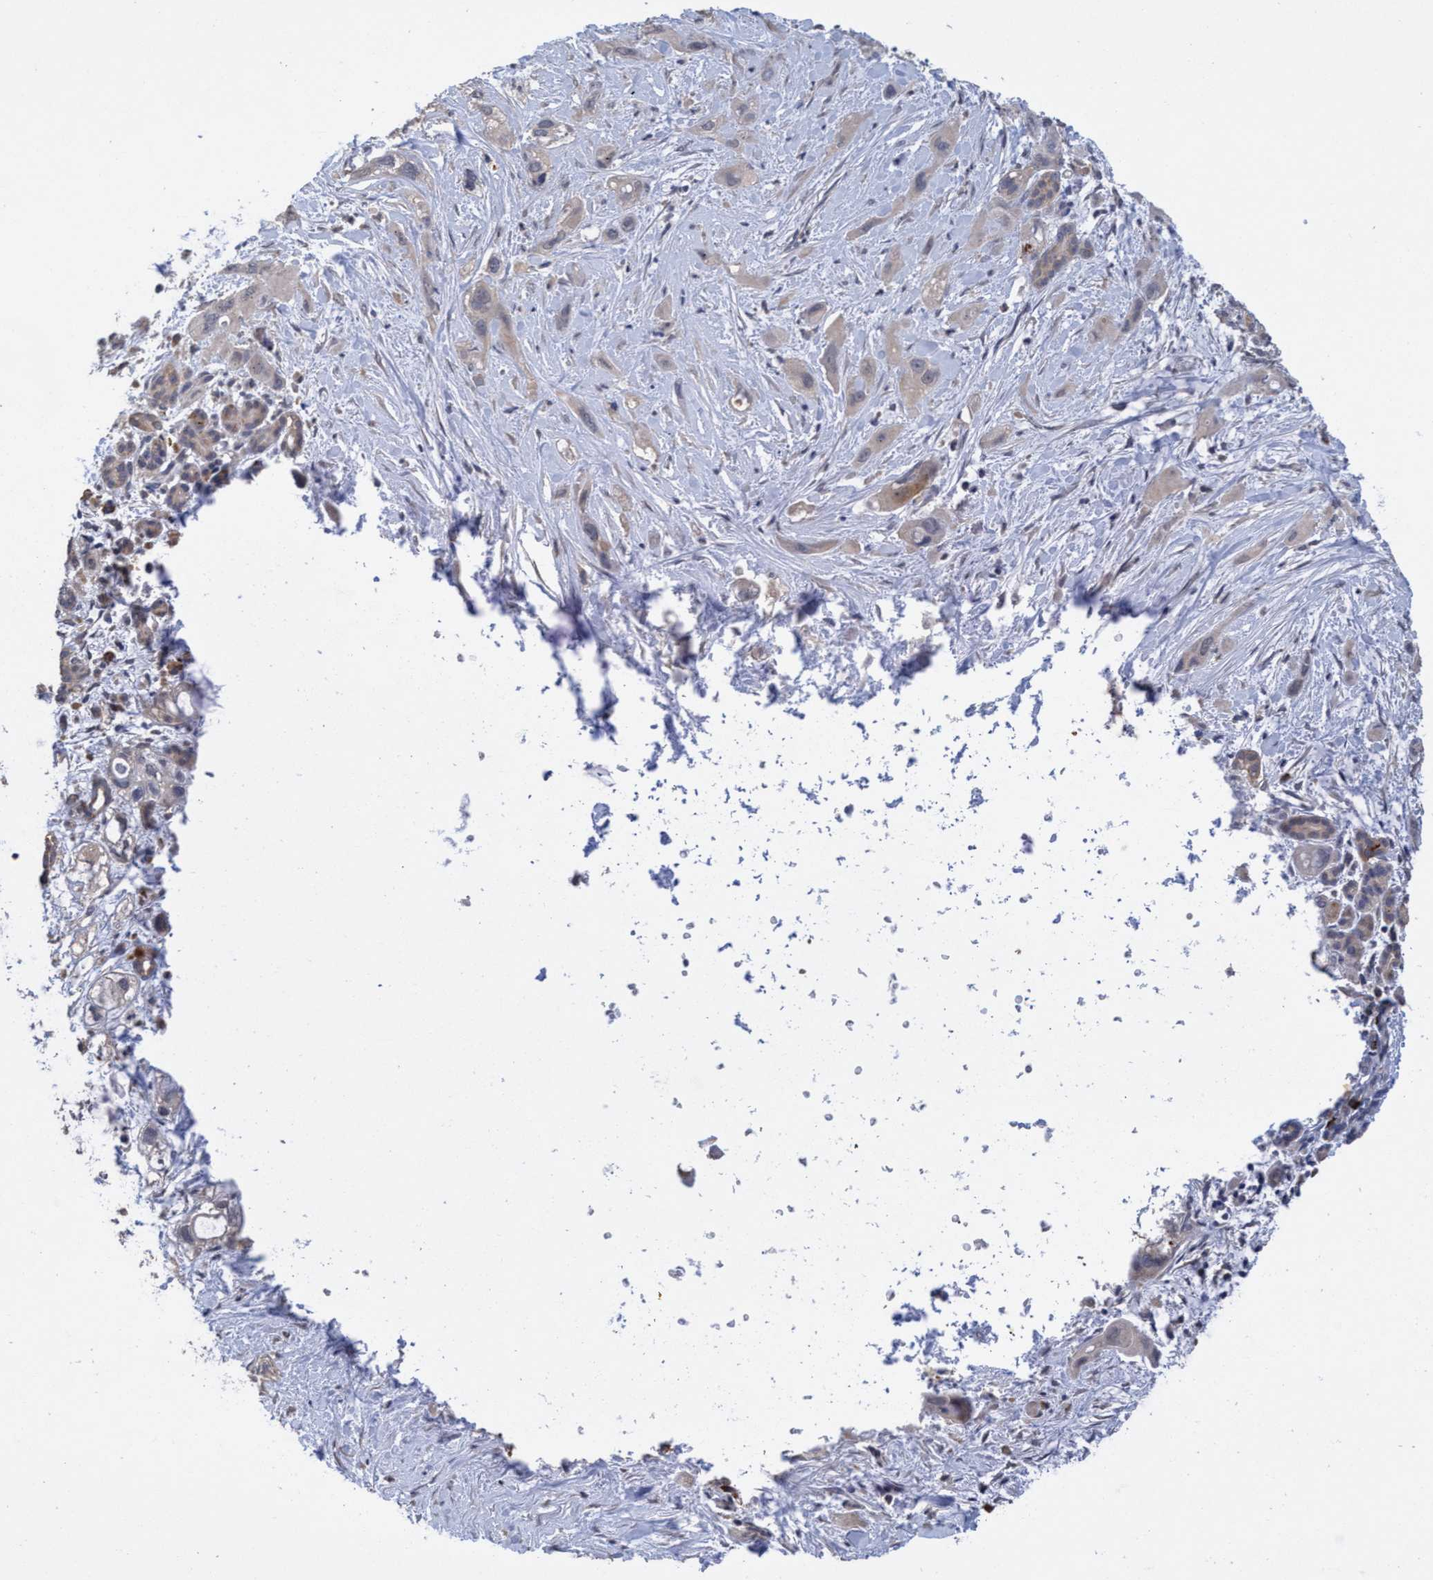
{"staining": {"intensity": "weak", "quantity": ">75%", "location": "cytoplasmic/membranous"}, "tissue": "pancreatic cancer", "cell_type": "Tumor cells", "image_type": "cancer", "snomed": [{"axis": "morphology", "description": "Adenocarcinoma, NOS"}, {"axis": "topography", "description": "Pancreas"}], "caption": "Protein analysis of adenocarcinoma (pancreatic) tissue reveals weak cytoplasmic/membranous positivity in approximately >75% of tumor cells.", "gene": "SEMA4D", "patient": {"sex": "male", "age": 59}}